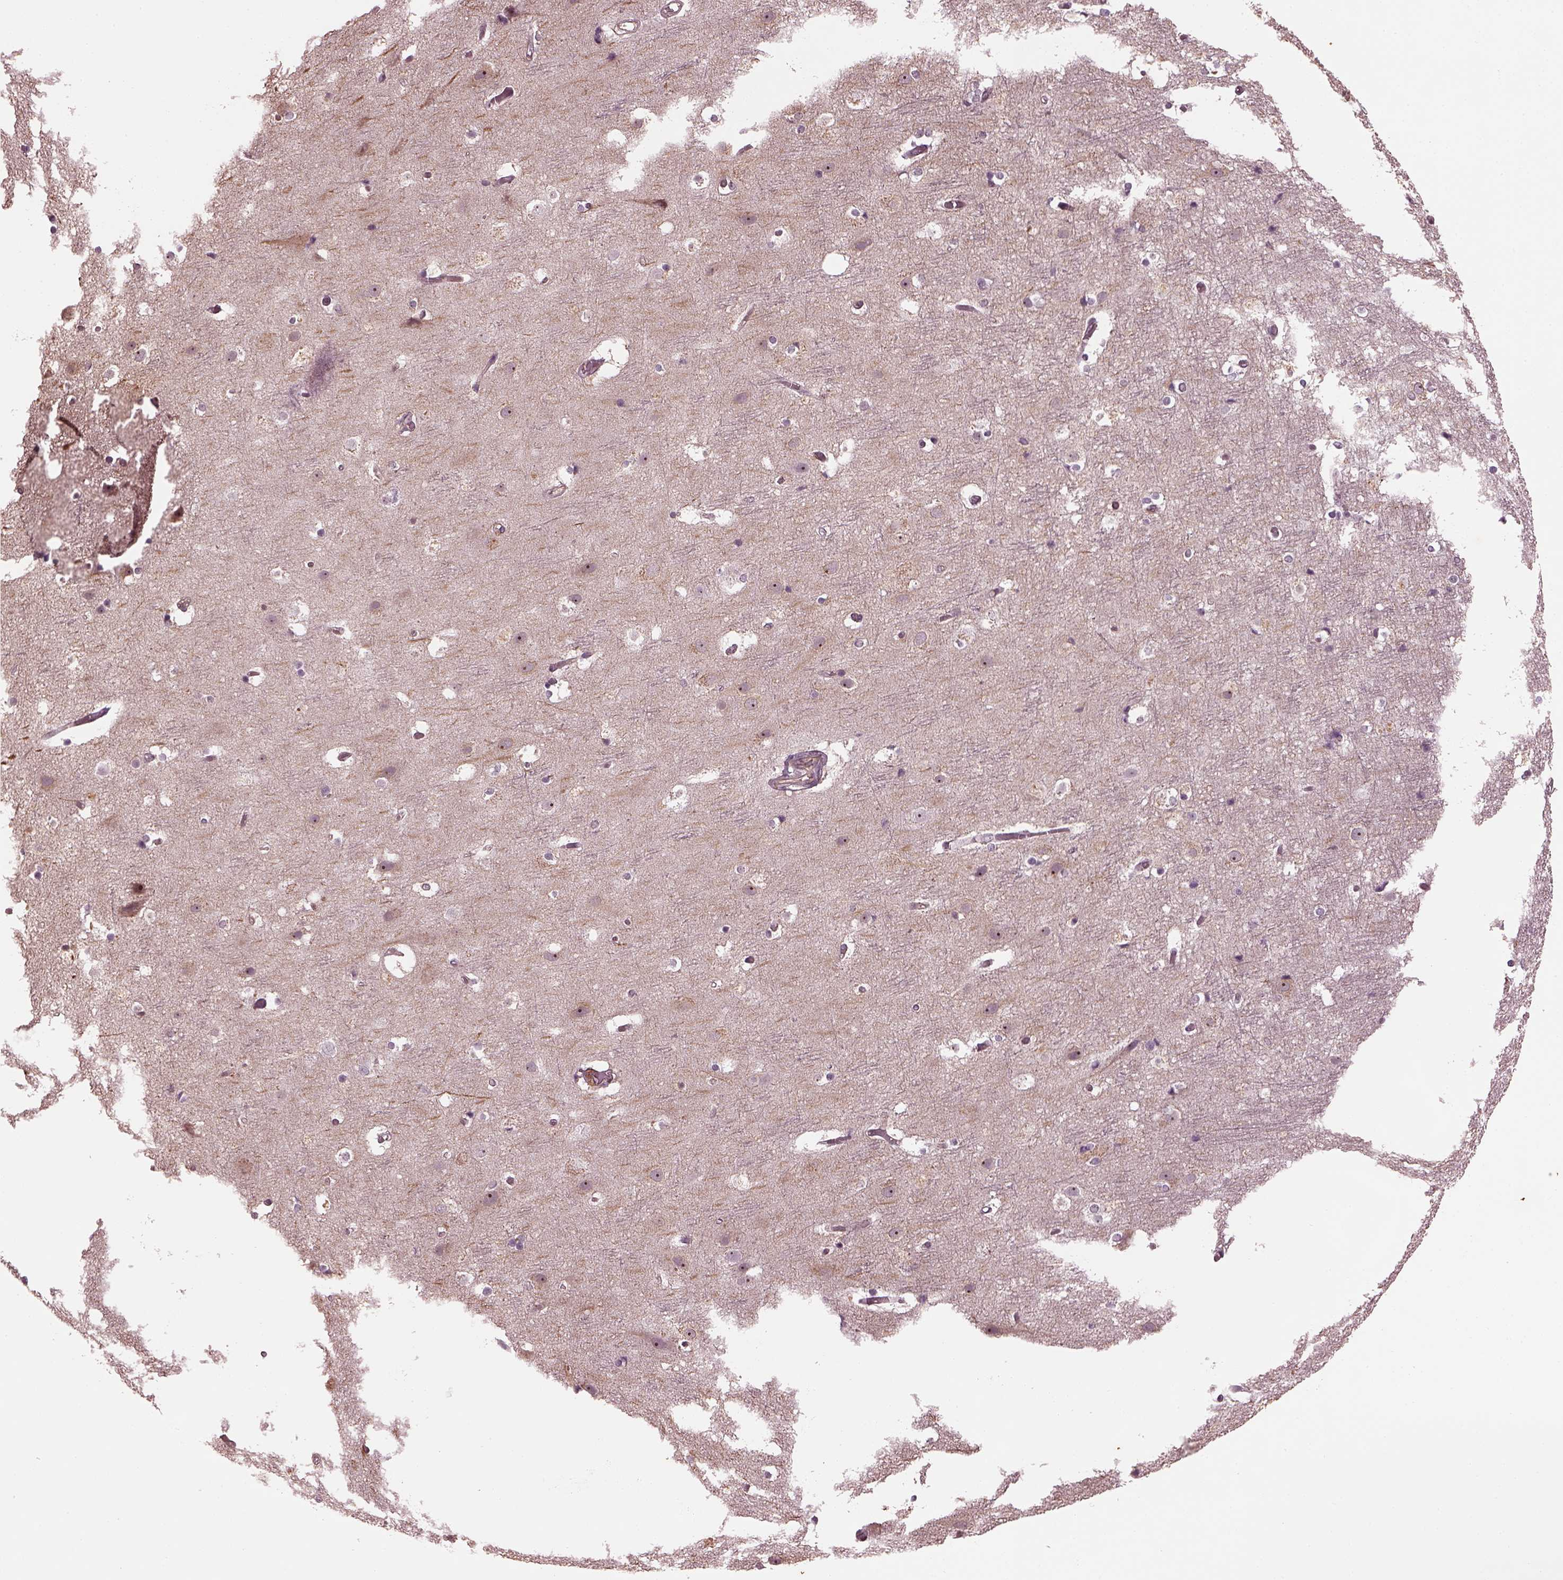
{"staining": {"intensity": "weak", "quantity": "<25%", "location": "cytoplasmic/membranous"}, "tissue": "cerebral cortex", "cell_type": "Endothelial cells", "image_type": "normal", "snomed": [{"axis": "morphology", "description": "Normal tissue, NOS"}, {"axis": "topography", "description": "Cerebral cortex"}], "caption": "IHC photomicrograph of unremarkable human cerebral cortex stained for a protein (brown), which shows no positivity in endothelial cells.", "gene": "GNRH1", "patient": {"sex": "female", "age": 52}}